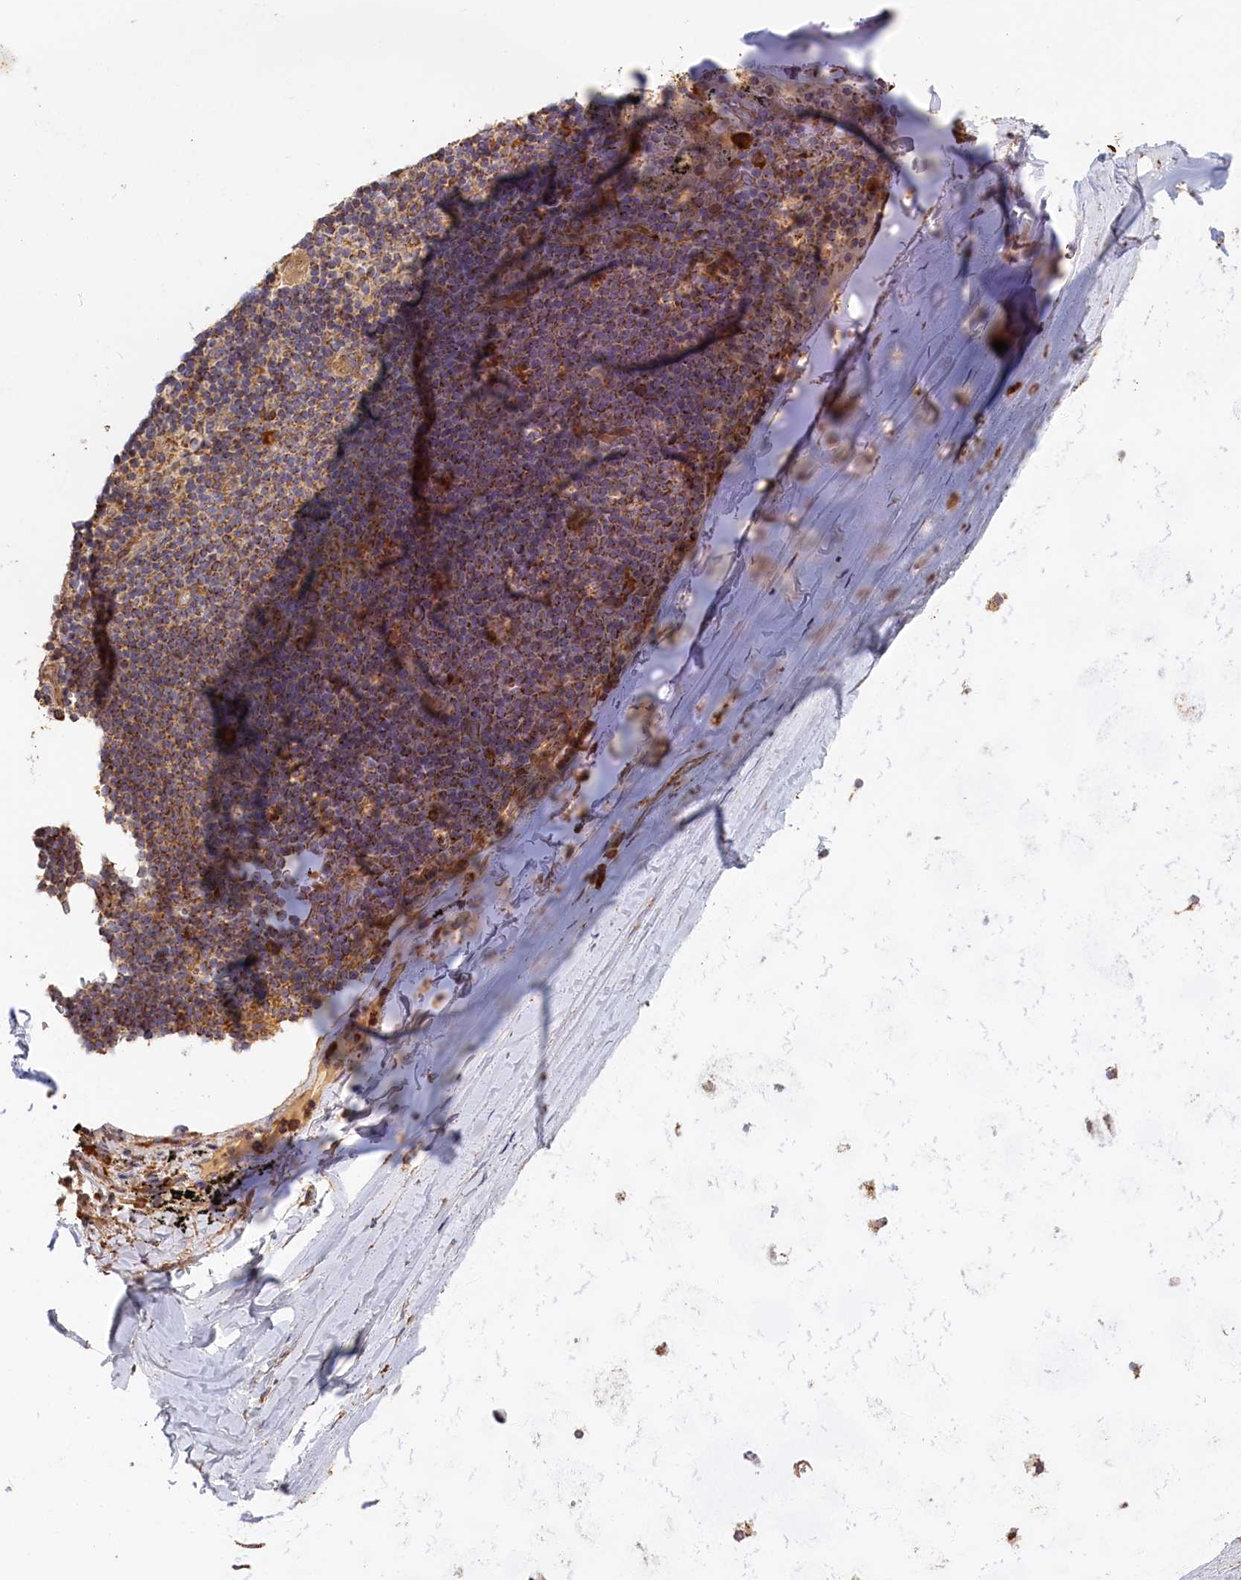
{"staining": {"intensity": "negative", "quantity": "none", "location": "none"}, "tissue": "adipose tissue", "cell_type": "Adipocytes", "image_type": "normal", "snomed": [{"axis": "morphology", "description": "Normal tissue, NOS"}, {"axis": "topography", "description": "Lymph node"}, {"axis": "topography", "description": "Bronchus"}], "caption": "Immunohistochemistry image of normal adipose tissue stained for a protein (brown), which shows no expression in adipocytes.", "gene": "CEP44", "patient": {"sex": "male", "age": 63}}